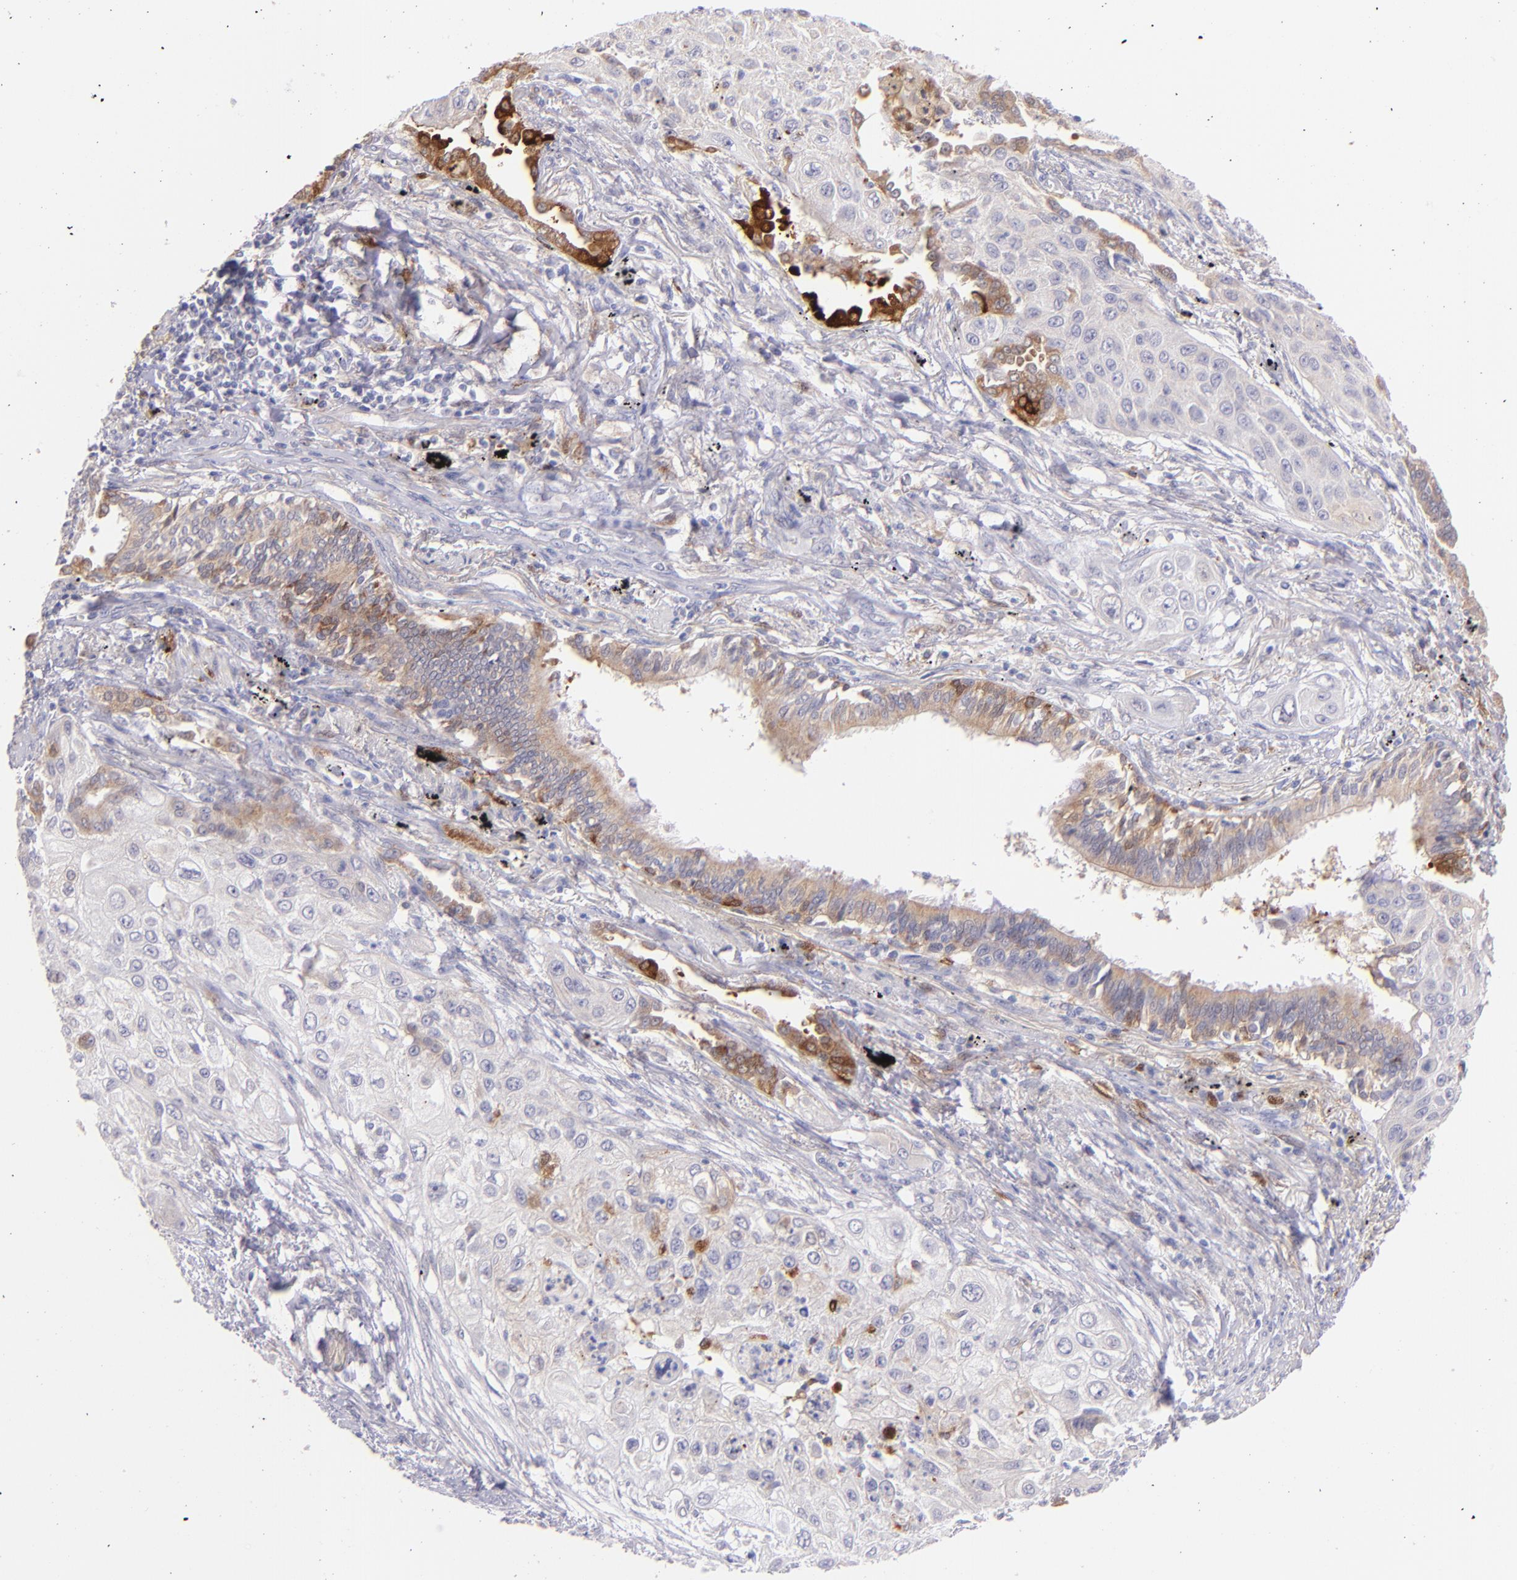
{"staining": {"intensity": "strong", "quantity": "<25%", "location": "cytoplasmic/membranous"}, "tissue": "lung cancer", "cell_type": "Tumor cells", "image_type": "cancer", "snomed": [{"axis": "morphology", "description": "Squamous cell carcinoma, NOS"}, {"axis": "topography", "description": "Lung"}], "caption": "High-power microscopy captured an IHC micrograph of lung cancer (squamous cell carcinoma), revealing strong cytoplasmic/membranous expression in approximately <25% of tumor cells.", "gene": "SH2D4A", "patient": {"sex": "male", "age": 71}}